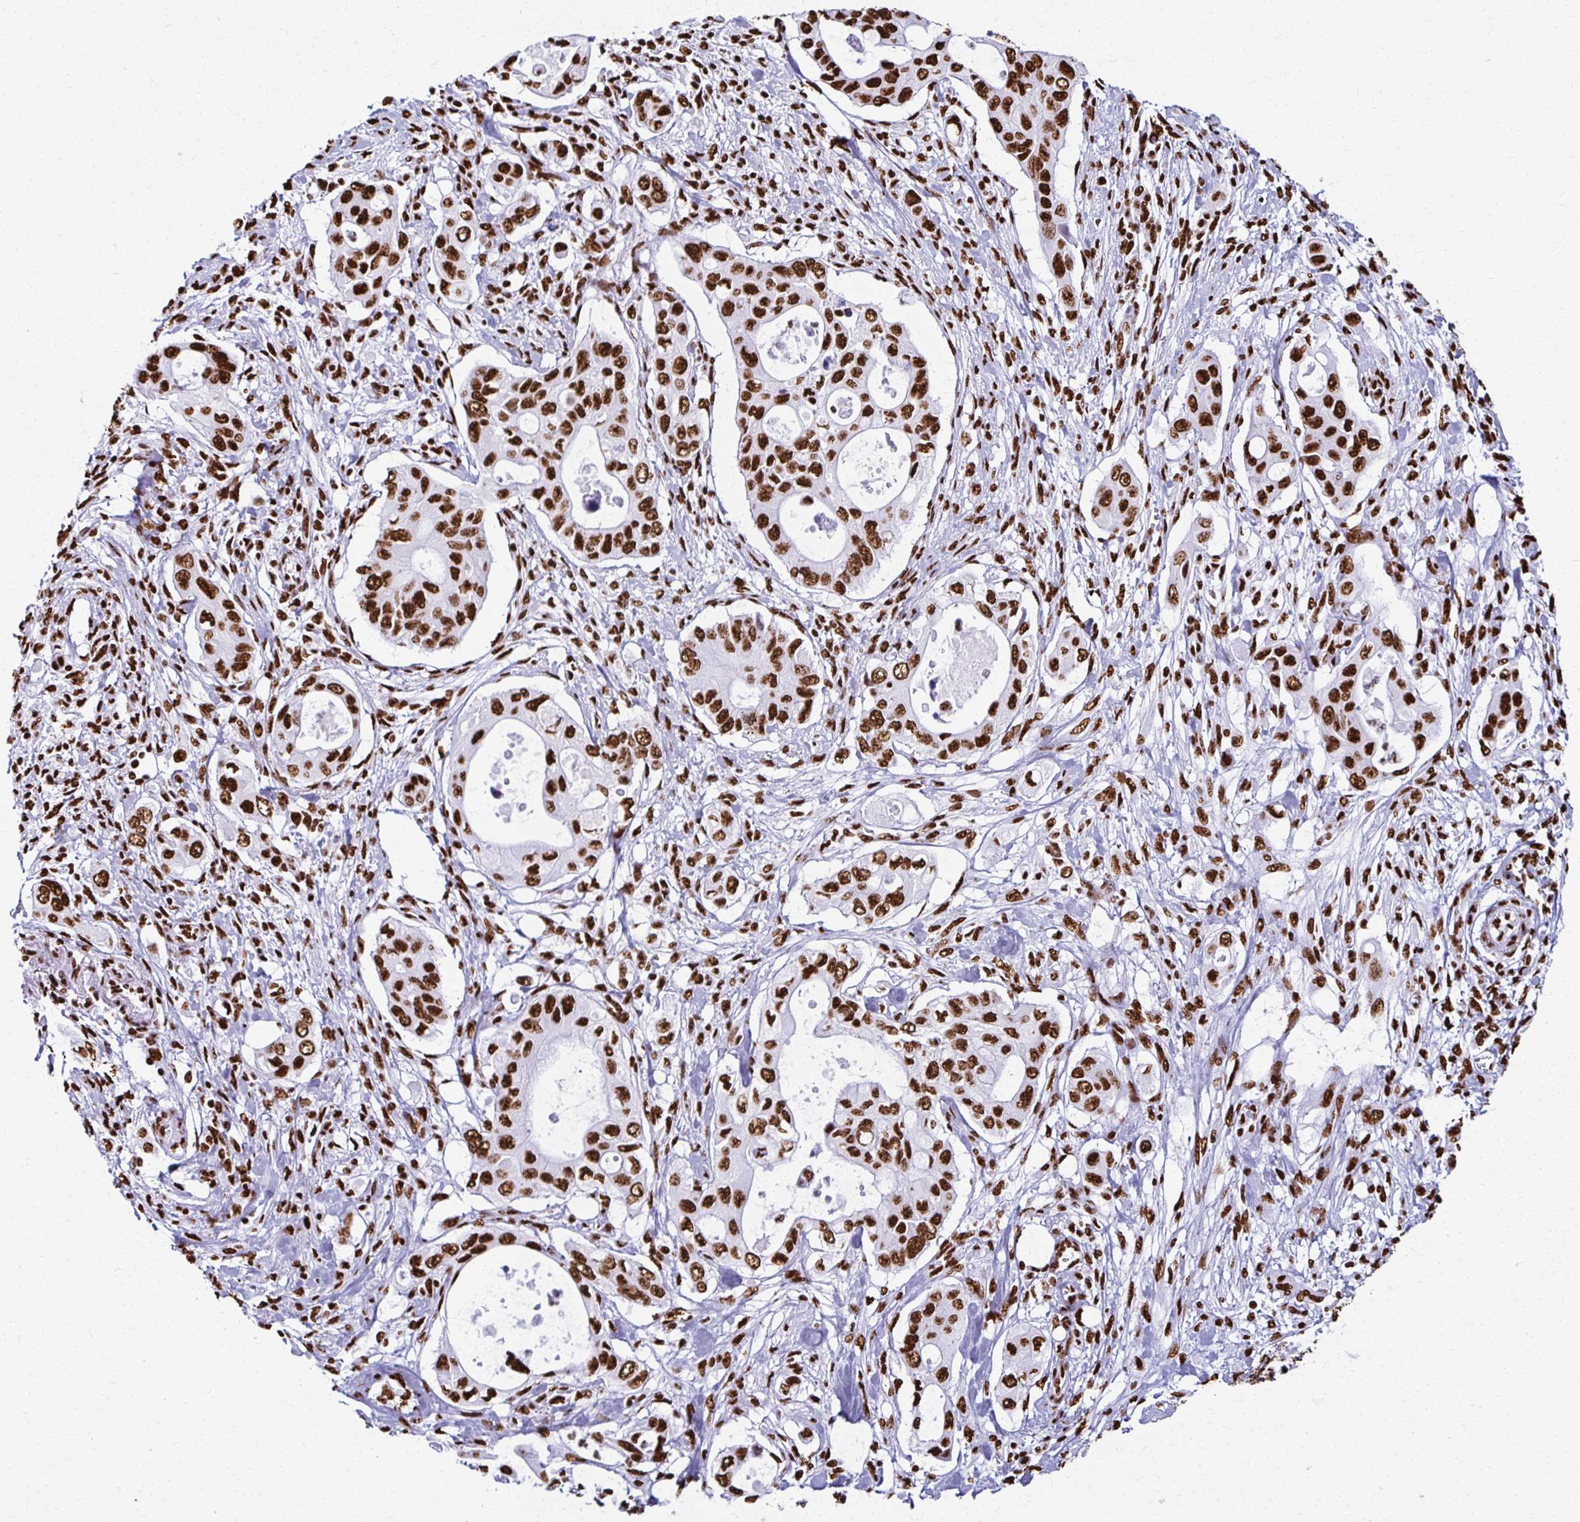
{"staining": {"intensity": "strong", "quantity": ">75%", "location": "nuclear"}, "tissue": "pancreatic cancer", "cell_type": "Tumor cells", "image_type": "cancer", "snomed": [{"axis": "morphology", "description": "Adenocarcinoma, NOS"}, {"axis": "topography", "description": "Pancreas"}], "caption": "Immunohistochemistry of human pancreatic adenocarcinoma demonstrates high levels of strong nuclear expression in approximately >75% of tumor cells.", "gene": "NONO", "patient": {"sex": "female", "age": 63}}